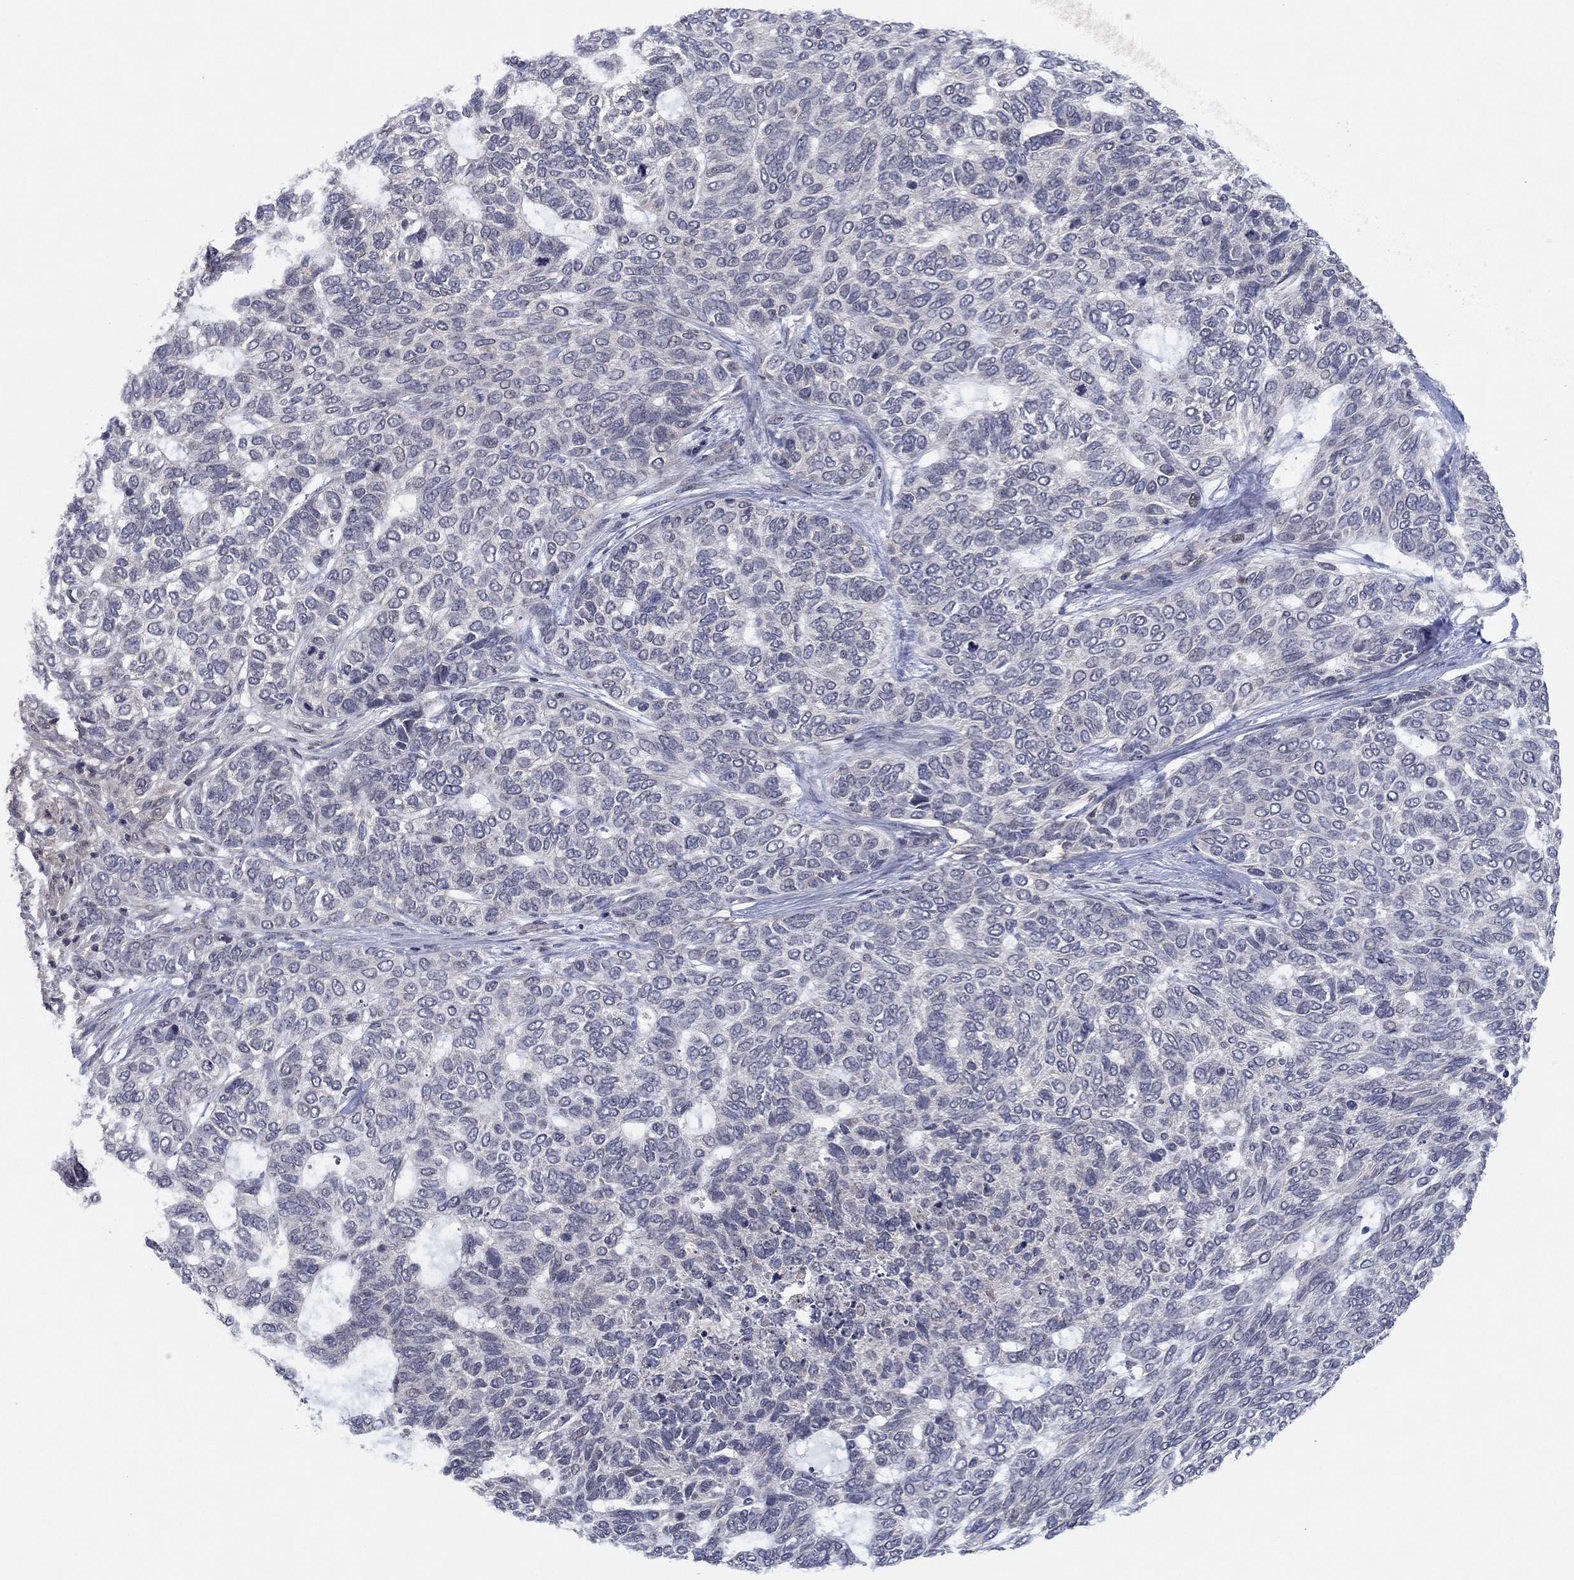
{"staining": {"intensity": "negative", "quantity": "none", "location": "none"}, "tissue": "skin cancer", "cell_type": "Tumor cells", "image_type": "cancer", "snomed": [{"axis": "morphology", "description": "Basal cell carcinoma"}, {"axis": "topography", "description": "Skin"}], "caption": "Immunohistochemical staining of human skin cancer displays no significant expression in tumor cells. The staining was performed using DAB (3,3'-diaminobenzidine) to visualize the protein expression in brown, while the nuclei were stained in blue with hematoxylin (Magnification: 20x).", "gene": "IL4", "patient": {"sex": "female", "age": 65}}